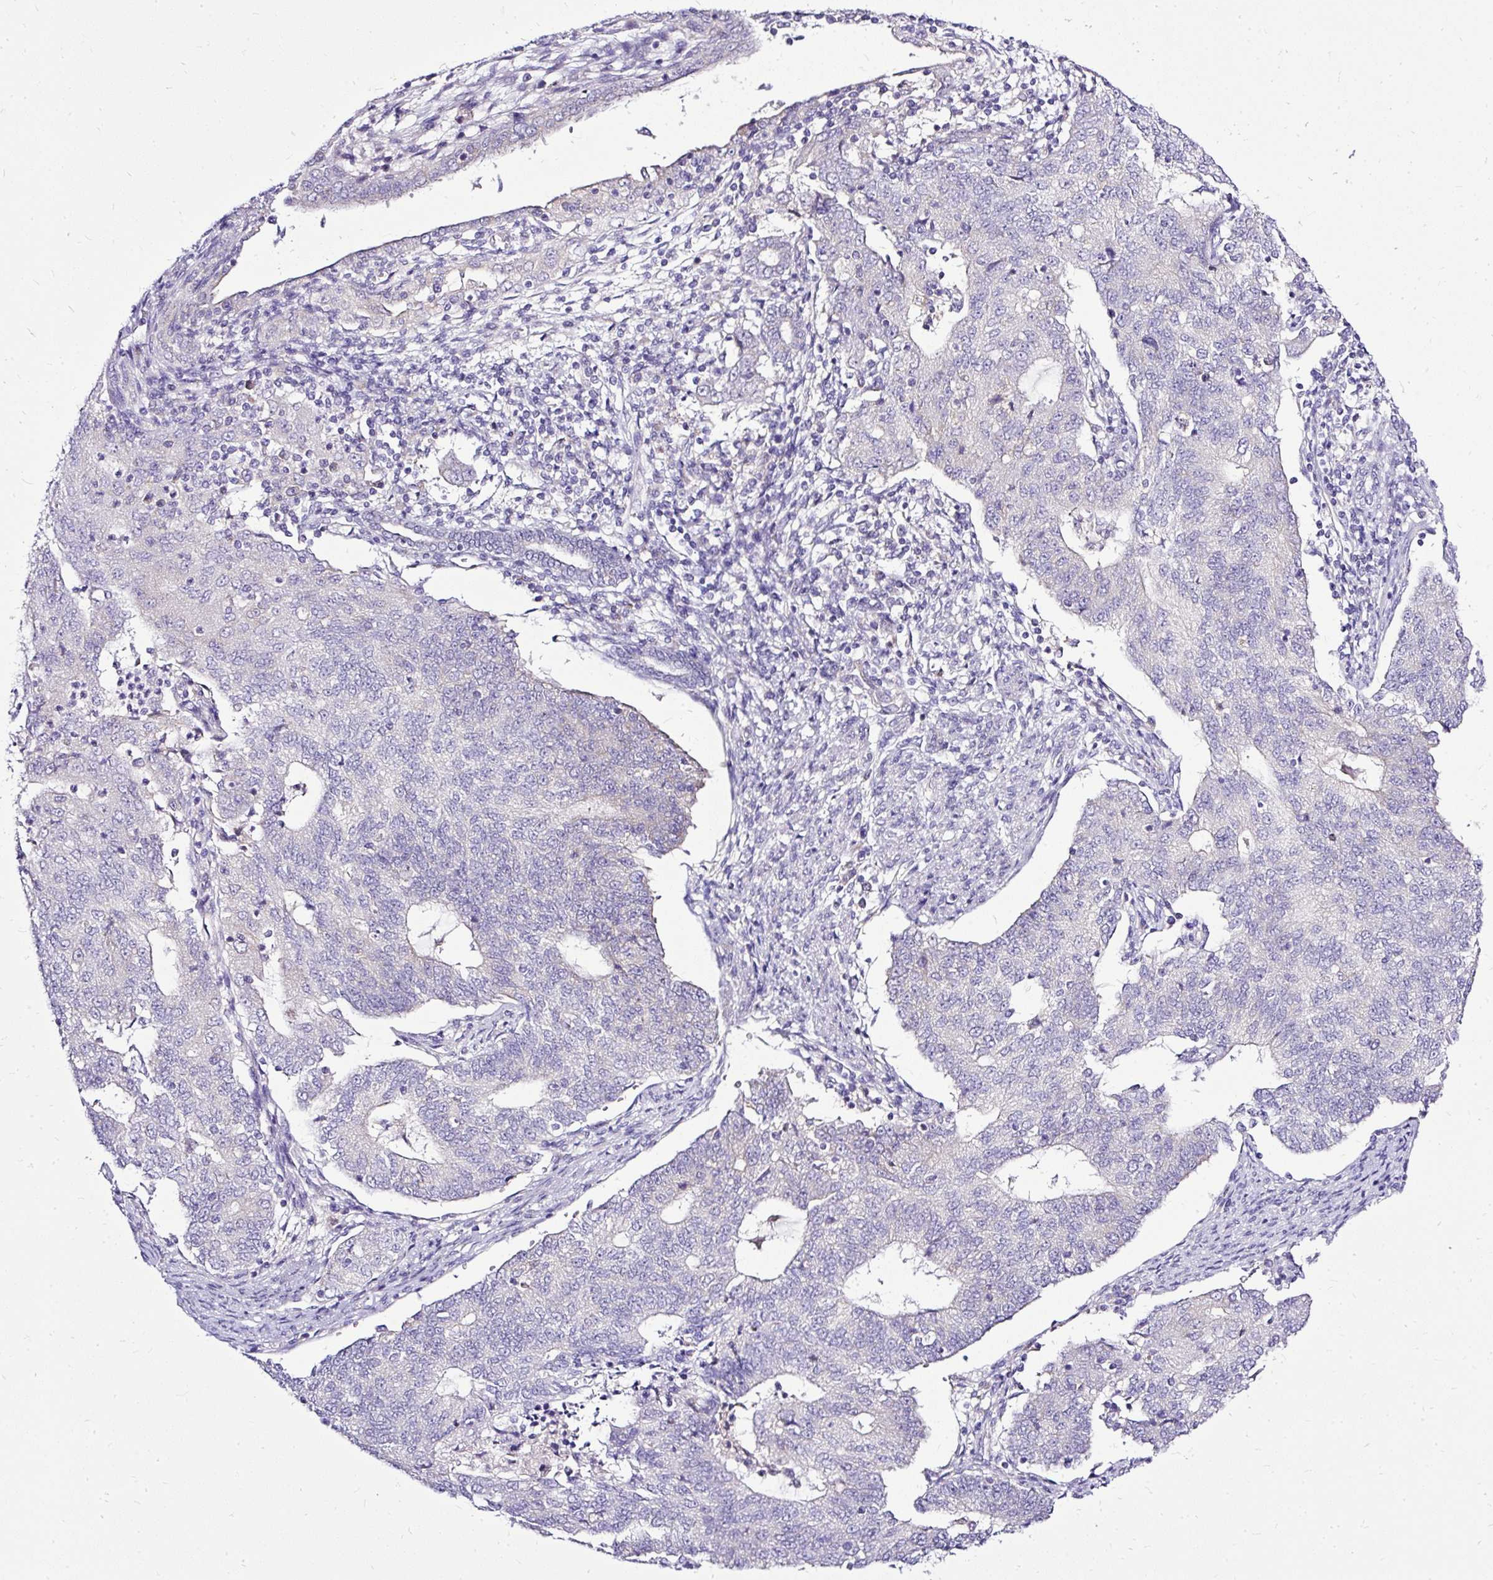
{"staining": {"intensity": "negative", "quantity": "none", "location": "none"}, "tissue": "endometrial cancer", "cell_type": "Tumor cells", "image_type": "cancer", "snomed": [{"axis": "morphology", "description": "Adenocarcinoma, NOS"}, {"axis": "topography", "description": "Endometrium"}], "caption": "There is no significant staining in tumor cells of endometrial adenocarcinoma.", "gene": "AMFR", "patient": {"sex": "female", "age": 56}}